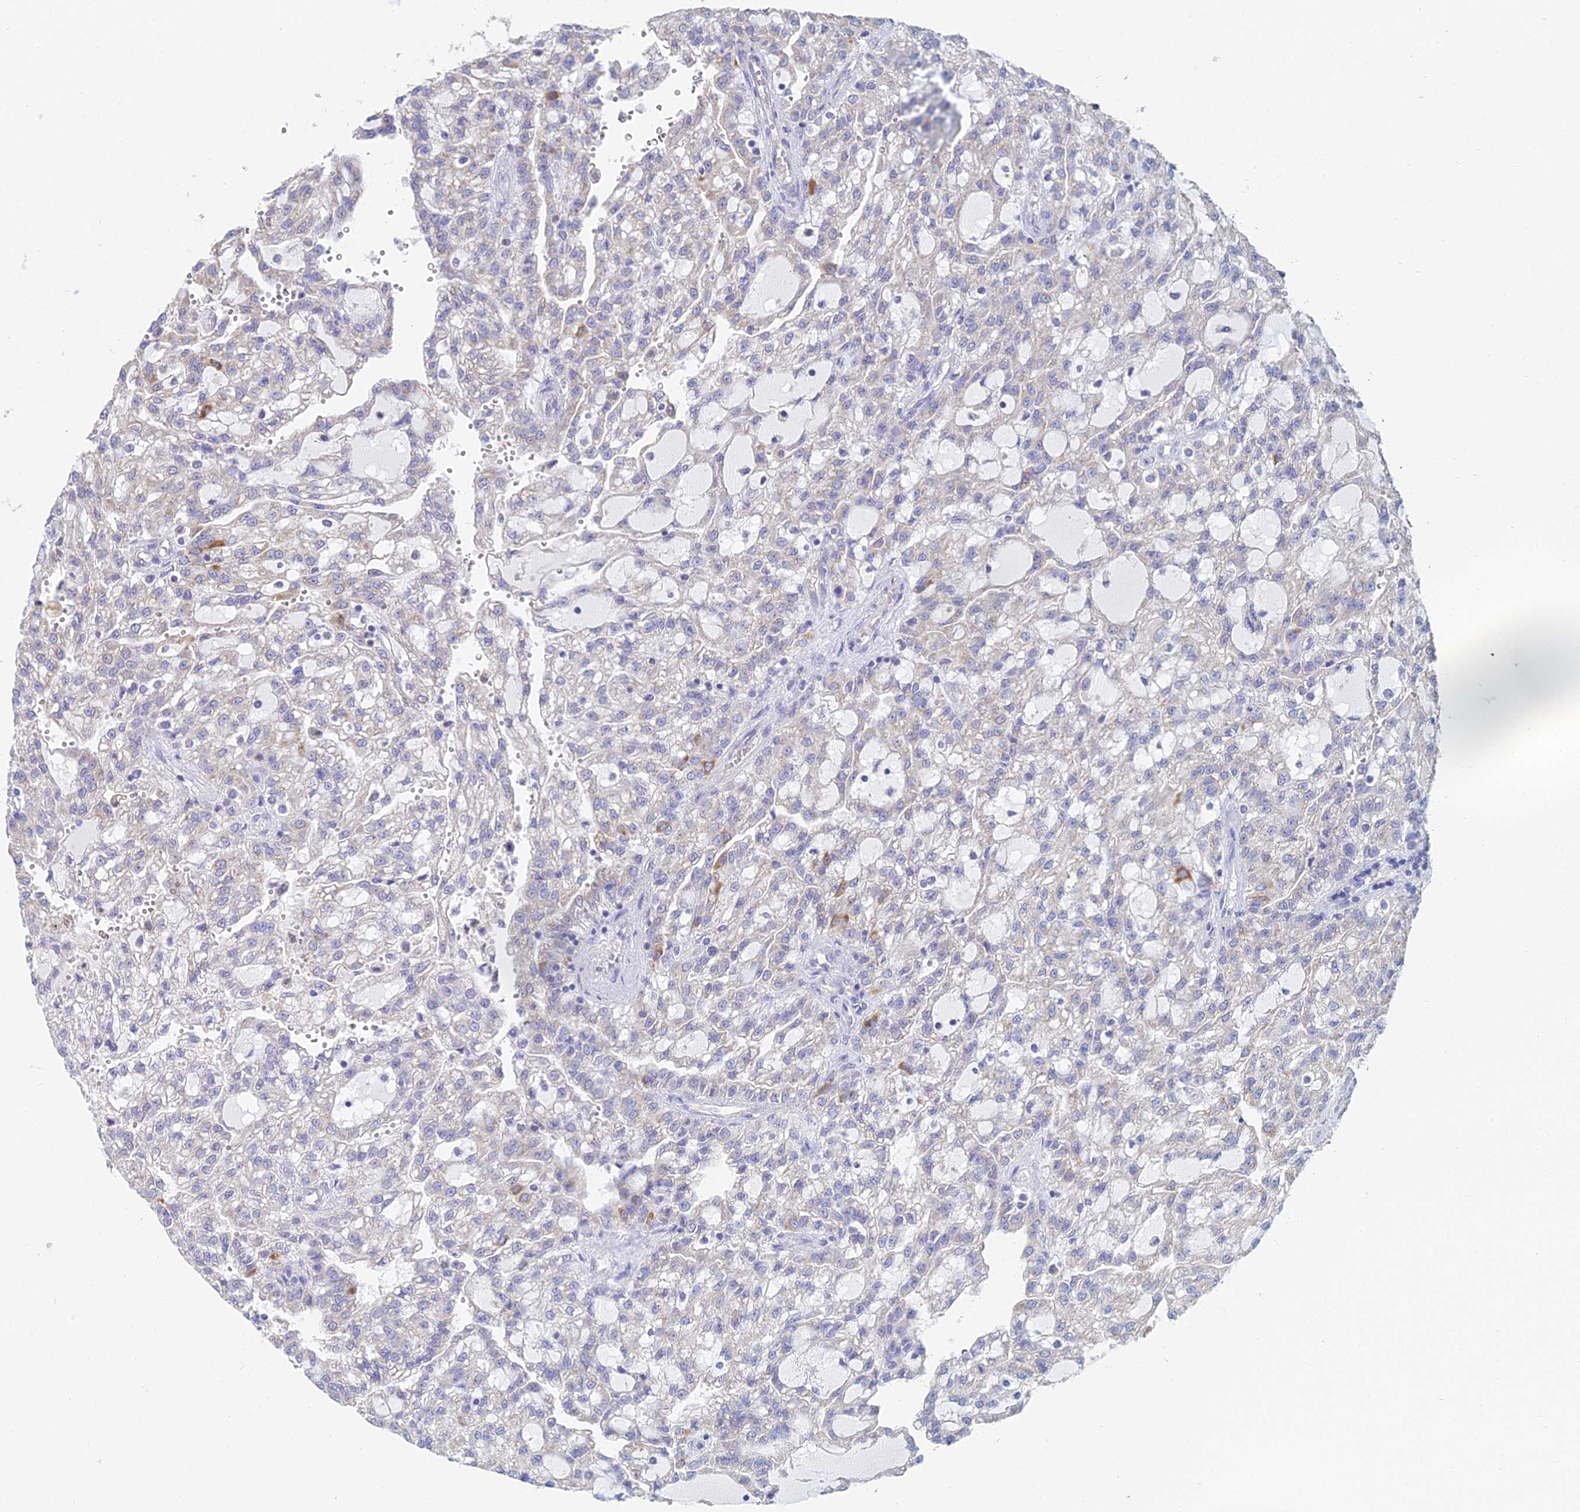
{"staining": {"intensity": "moderate", "quantity": "<25%", "location": "cytoplasmic/membranous"}, "tissue": "renal cancer", "cell_type": "Tumor cells", "image_type": "cancer", "snomed": [{"axis": "morphology", "description": "Adenocarcinoma, NOS"}, {"axis": "topography", "description": "Kidney"}], "caption": "Approximately <25% of tumor cells in human renal adenocarcinoma reveal moderate cytoplasmic/membranous protein expression as visualized by brown immunohistochemical staining.", "gene": "CRACR2B", "patient": {"sex": "male", "age": 63}}